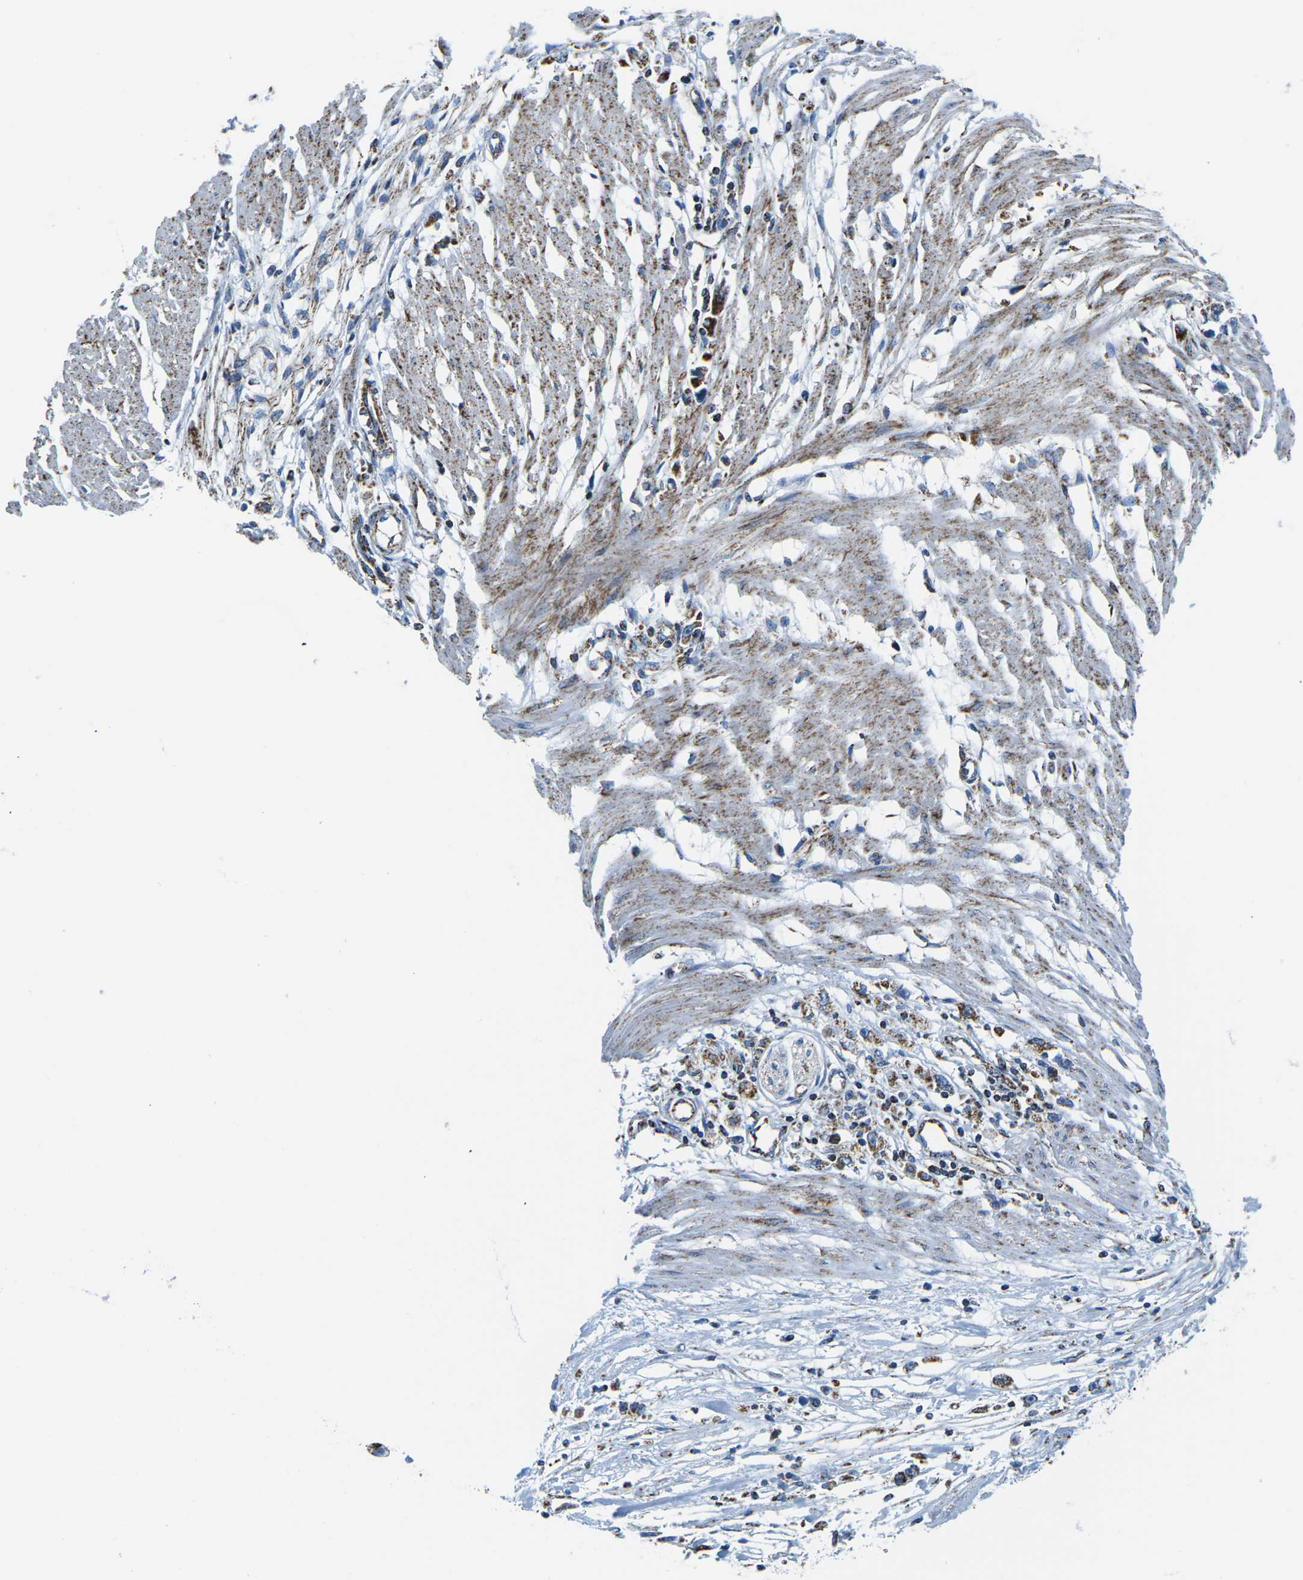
{"staining": {"intensity": "strong", "quantity": ">75%", "location": "cytoplasmic/membranous"}, "tissue": "stomach cancer", "cell_type": "Tumor cells", "image_type": "cancer", "snomed": [{"axis": "morphology", "description": "Adenocarcinoma, NOS"}, {"axis": "topography", "description": "Stomach"}], "caption": "Stomach cancer stained for a protein (brown) reveals strong cytoplasmic/membranous positive staining in about >75% of tumor cells.", "gene": "COX6C", "patient": {"sex": "female", "age": 59}}